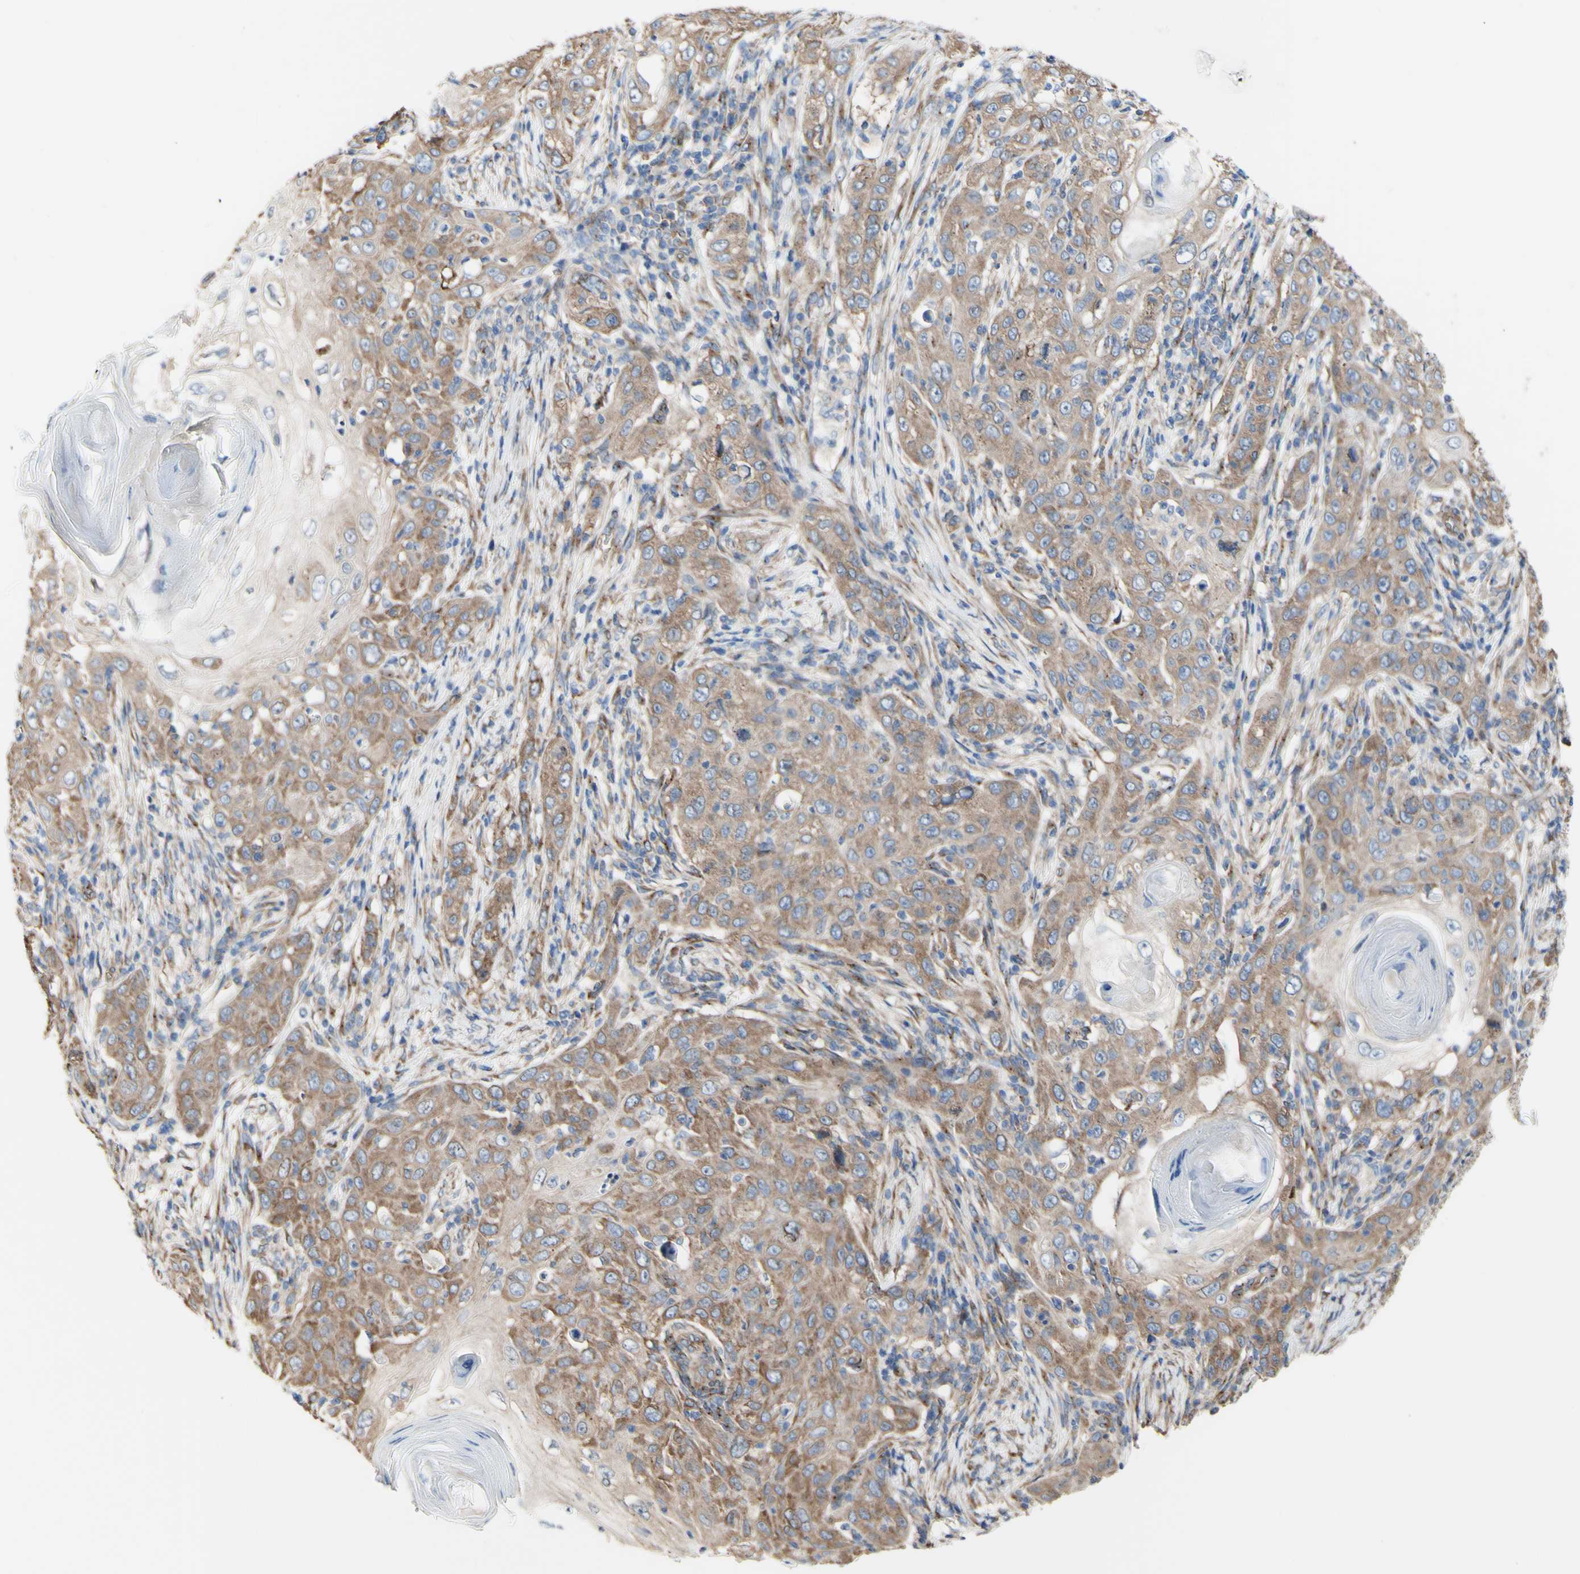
{"staining": {"intensity": "moderate", "quantity": ">75%", "location": "cytoplasmic/membranous"}, "tissue": "skin cancer", "cell_type": "Tumor cells", "image_type": "cancer", "snomed": [{"axis": "morphology", "description": "Squamous cell carcinoma, NOS"}, {"axis": "topography", "description": "Skin"}], "caption": "Immunohistochemistry (IHC) of human squamous cell carcinoma (skin) demonstrates medium levels of moderate cytoplasmic/membranous expression in approximately >75% of tumor cells.", "gene": "LRIG3", "patient": {"sex": "female", "age": 88}}